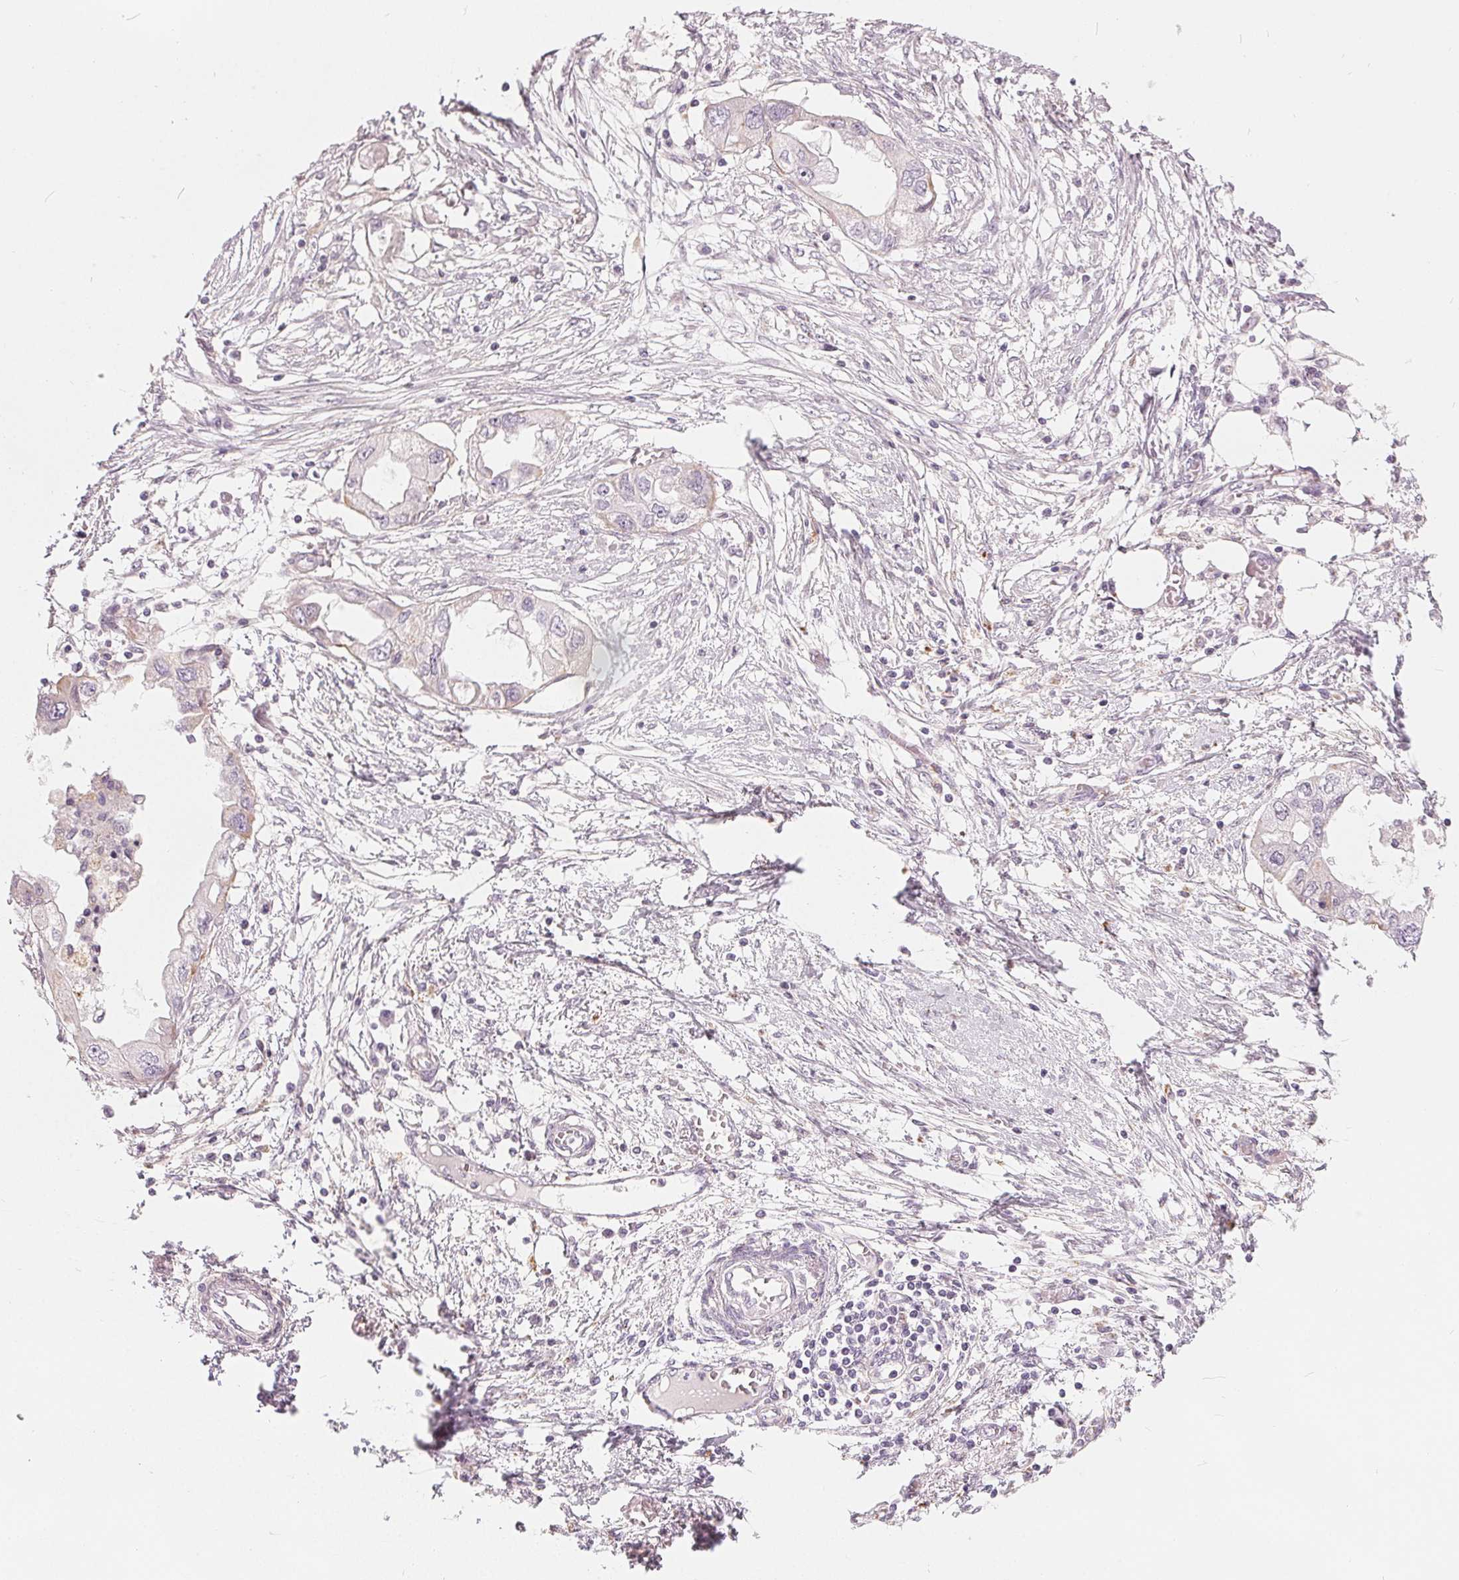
{"staining": {"intensity": "weak", "quantity": "<25%", "location": "cytoplasmic/membranous"}, "tissue": "endometrial cancer", "cell_type": "Tumor cells", "image_type": "cancer", "snomed": [{"axis": "morphology", "description": "Adenocarcinoma, NOS"}, {"axis": "morphology", "description": "Adenocarcinoma, metastatic, NOS"}, {"axis": "topography", "description": "Adipose tissue"}, {"axis": "topography", "description": "Endometrium"}], "caption": "Immunohistochemistry (IHC) histopathology image of neoplastic tissue: endometrial adenocarcinoma stained with DAB (3,3'-diaminobenzidine) shows no significant protein positivity in tumor cells.", "gene": "HOPX", "patient": {"sex": "female", "age": 67}}